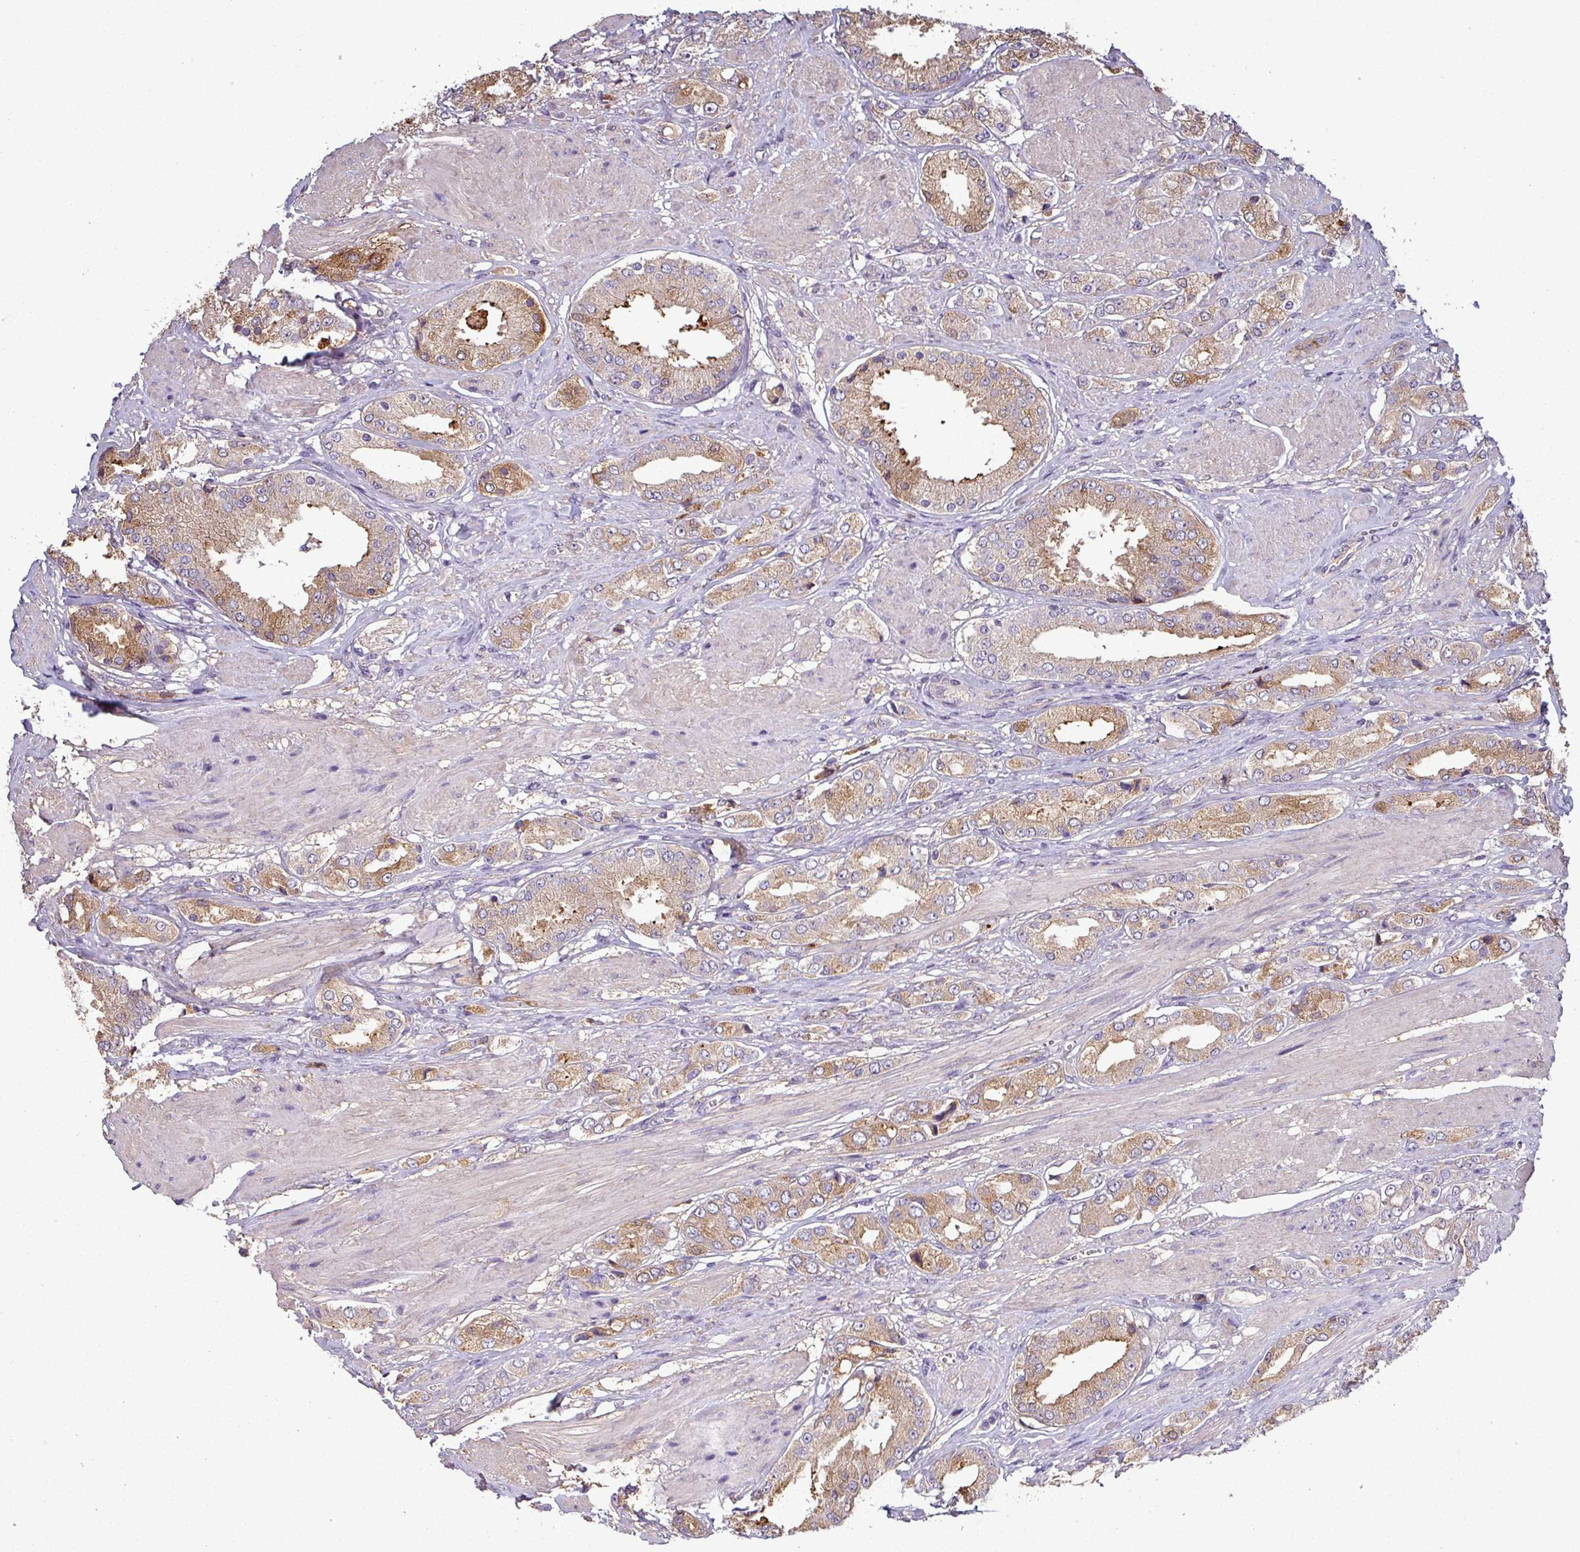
{"staining": {"intensity": "moderate", "quantity": "<25%", "location": "cytoplasmic/membranous"}, "tissue": "prostate cancer", "cell_type": "Tumor cells", "image_type": "cancer", "snomed": [{"axis": "morphology", "description": "Adenocarcinoma, High grade"}, {"axis": "topography", "description": "Prostate and seminal vesicle, NOS"}], "caption": "Prostate cancer stained with immunohistochemistry (IHC) reveals moderate cytoplasmic/membranous expression in approximately <25% of tumor cells.", "gene": "ISLR", "patient": {"sex": "male", "age": 64}}